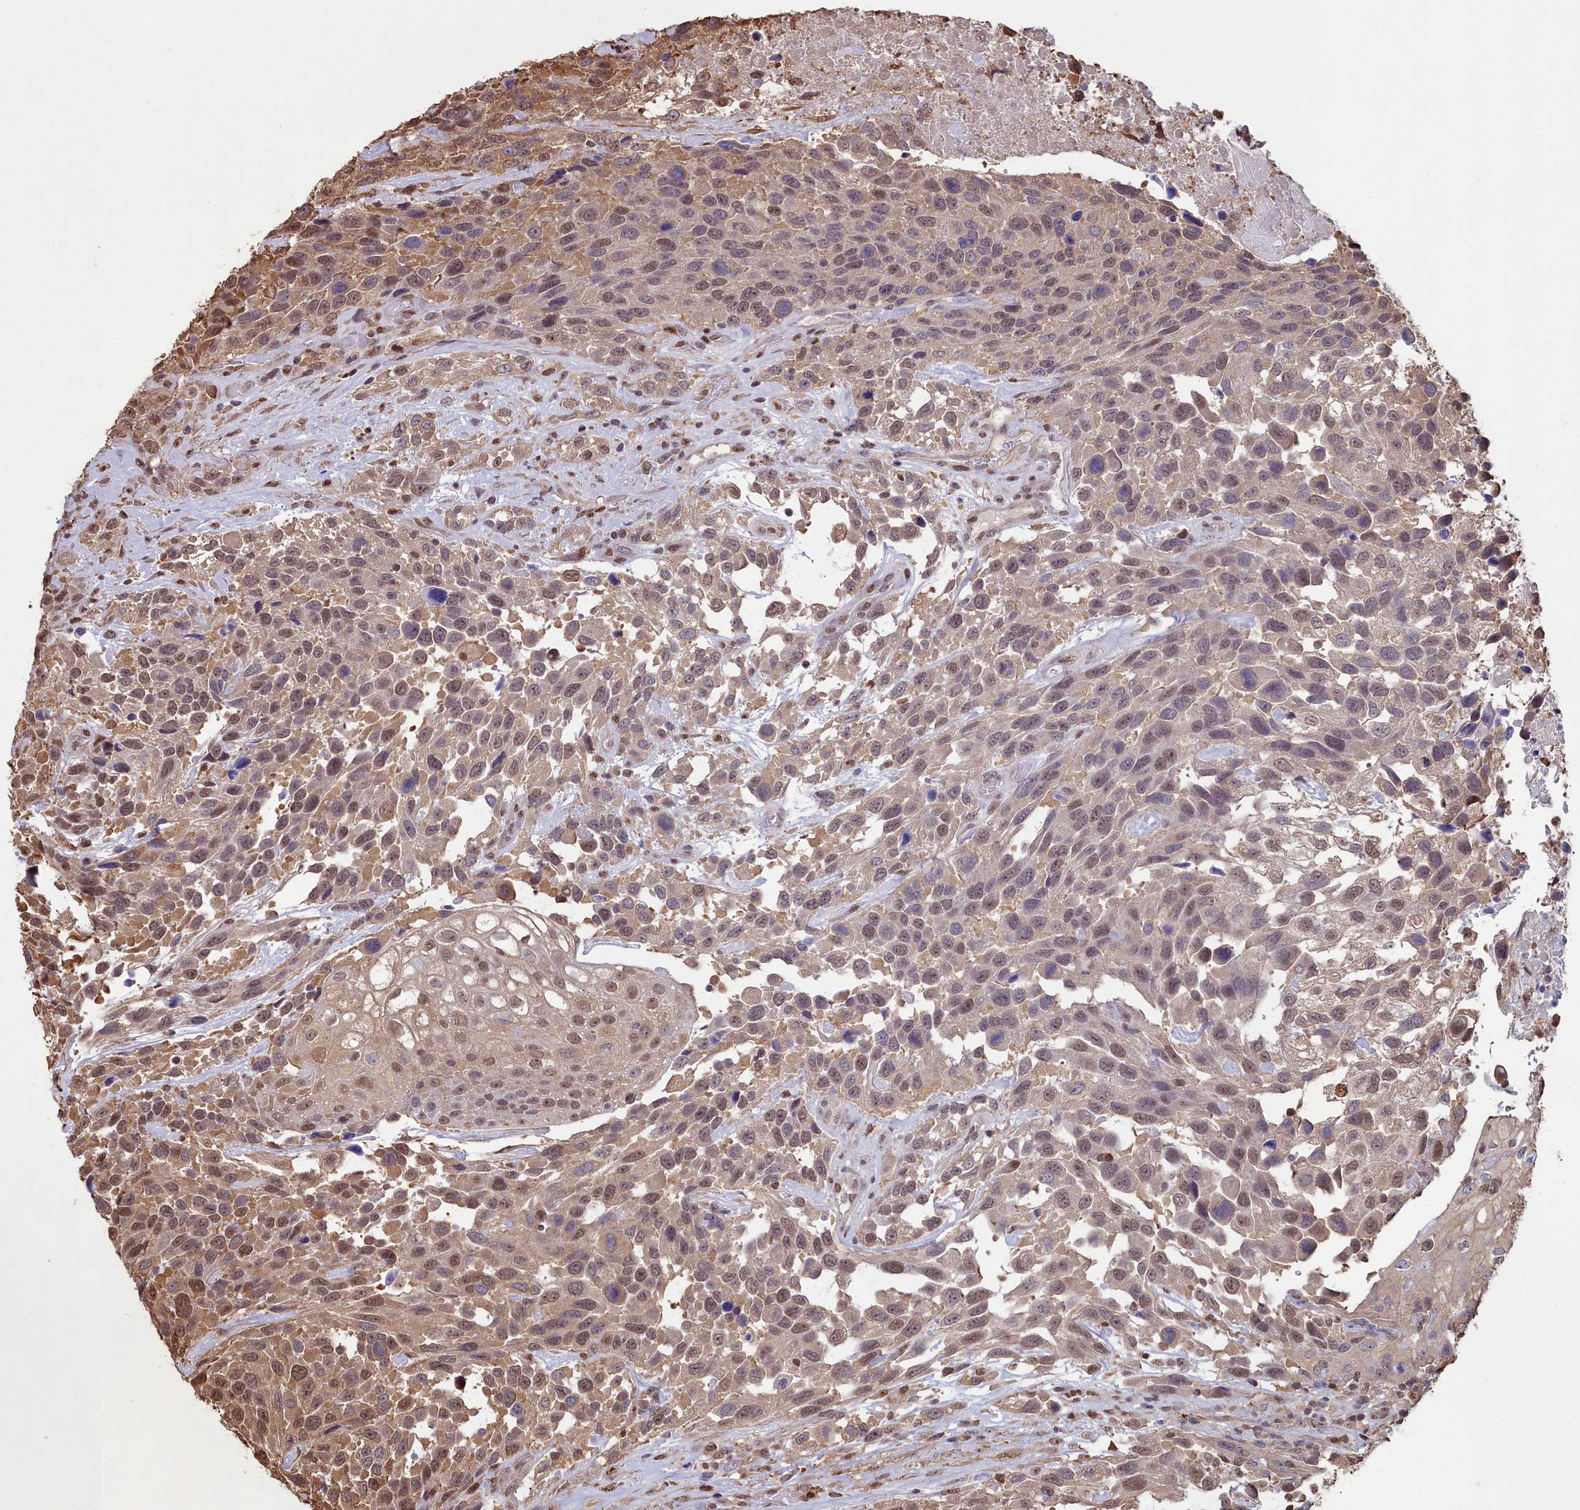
{"staining": {"intensity": "moderate", "quantity": ">75%", "location": "cytoplasmic/membranous,nuclear"}, "tissue": "urothelial cancer", "cell_type": "Tumor cells", "image_type": "cancer", "snomed": [{"axis": "morphology", "description": "Urothelial carcinoma, High grade"}, {"axis": "topography", "description": "Urinary bladder"}], "caption": "Immunohistochemistry (IHC) (DAB (3,3'-diaminobenzidine)) staining of human high-grade urothelial carcinoma displays moderate cytoplasmic/membranous and nuclear protein positivity in approximately >75% of tumor cells.", "gene": "GAPDH", "patient": {"sex": "female", "age": 70}}